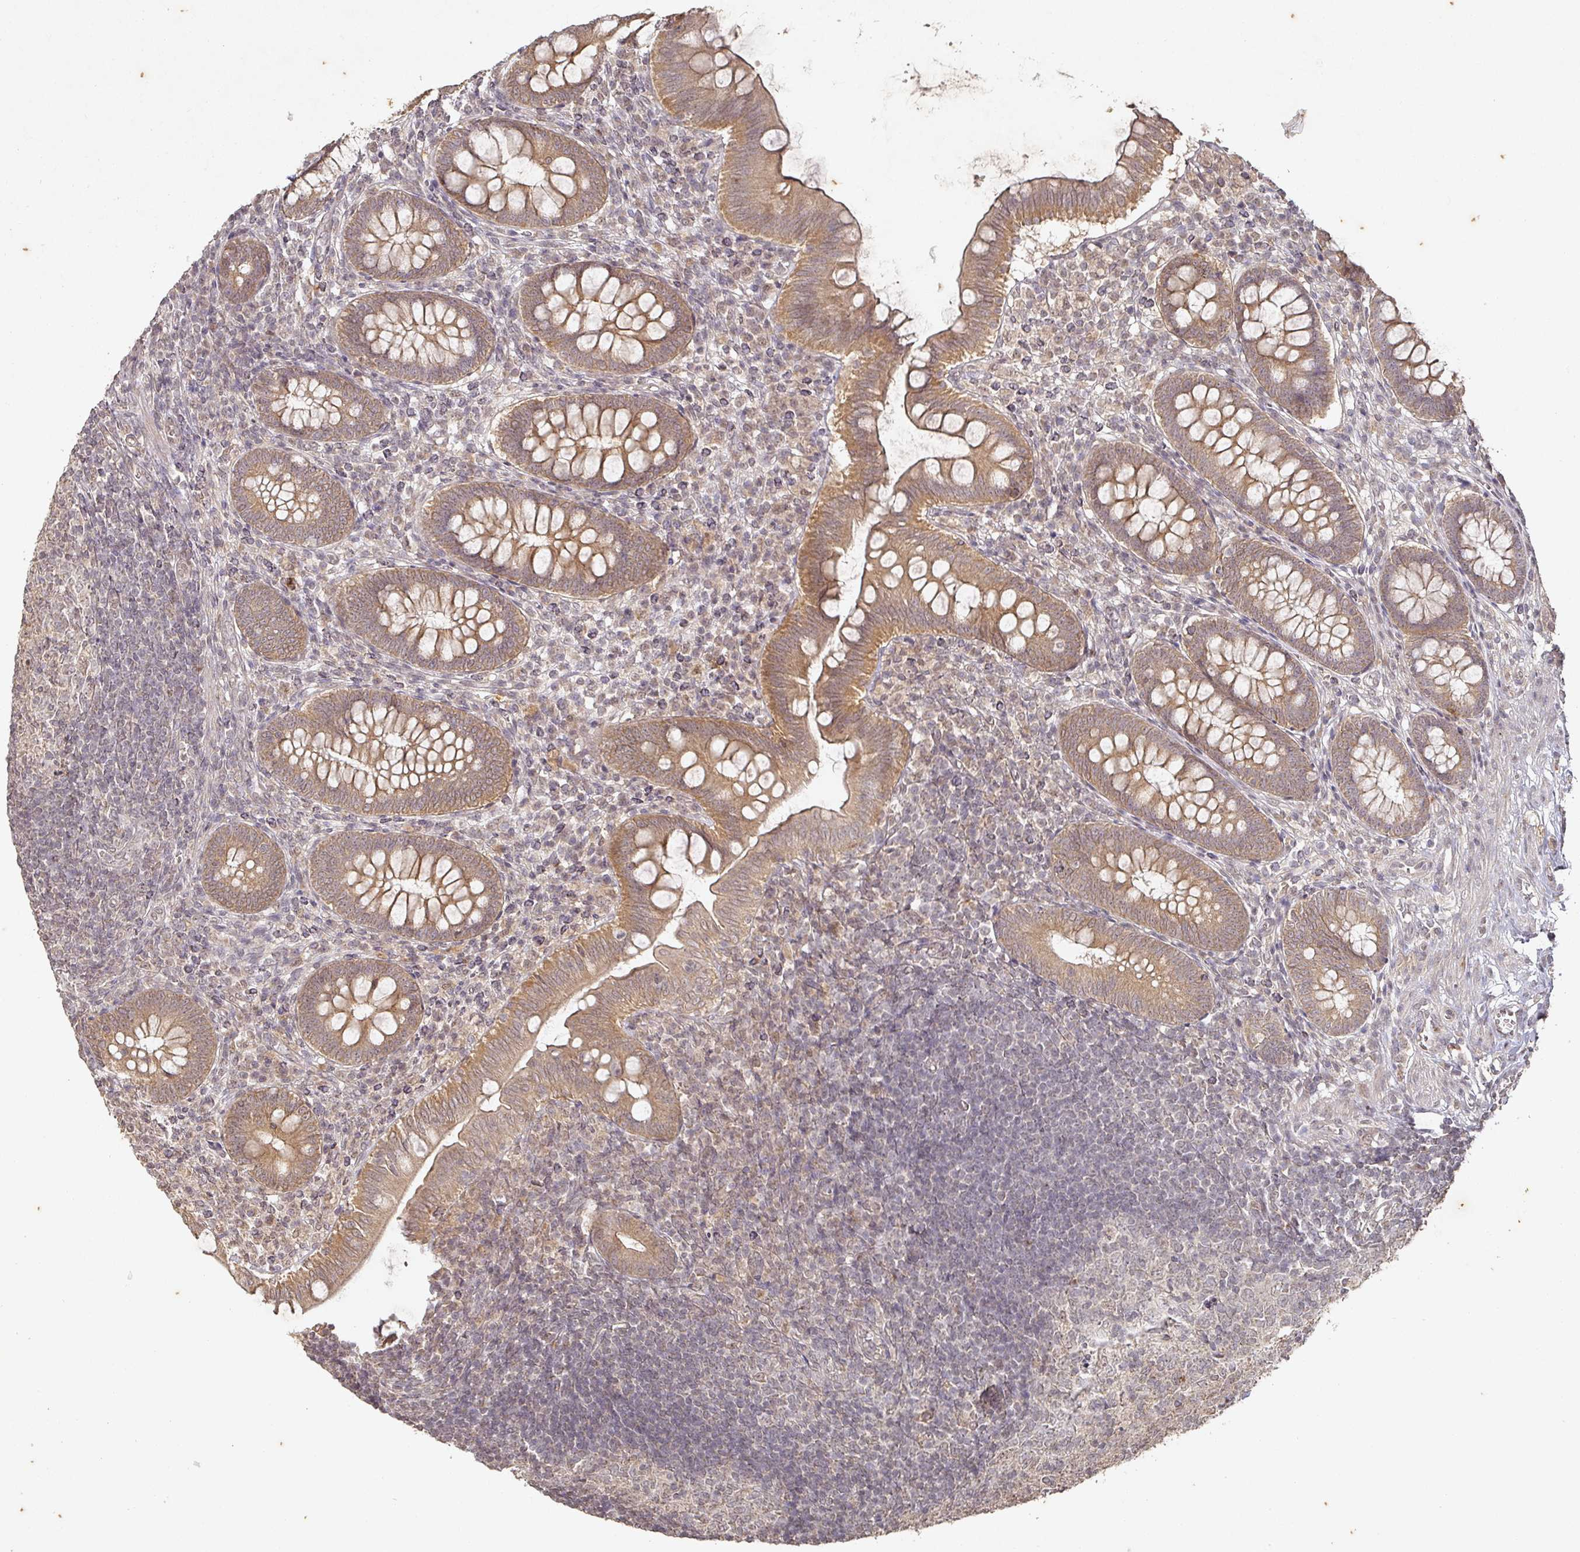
{"staining": {"intensity": "moderate", "quantity": ">75%", "location": "cytoplasmic/membranous"}, "tissue": "appendix", "cell_type": "Glandular cells", "image_type": "normal", "snomed": [{"axis": "morphology", "description": "Normal tissue, NOS"}, {"axis": "topography", "description": "Appendix"}], "caption": "This histopathology image shows immunohistochemistry staining of normal appendix, with medium moderate cytoplasmic/membranous staining in about >75% of glandular cells.", "gene": "CAPN5", "patient": {"sex": "male", "age": 14}}